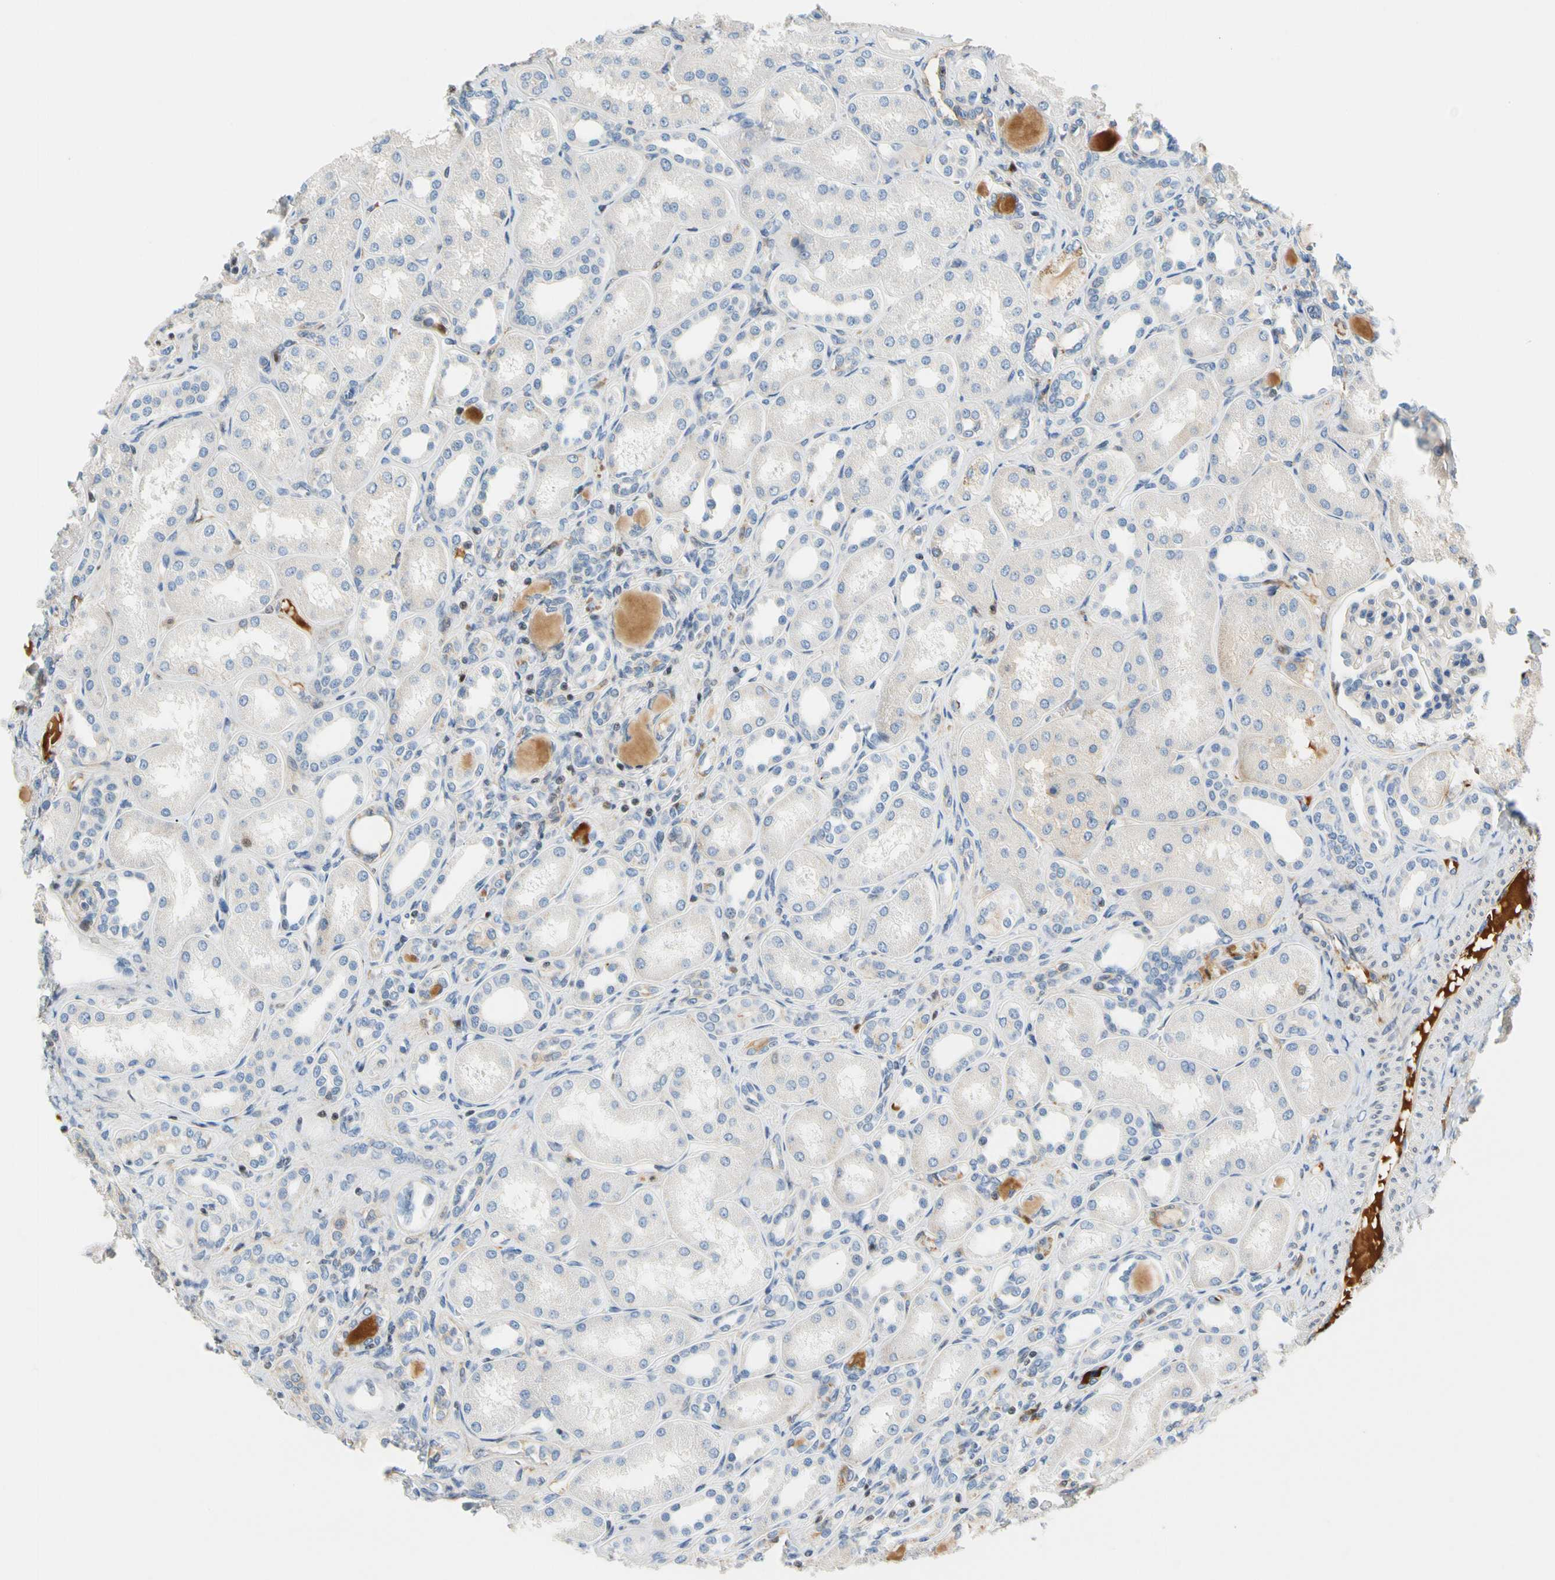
{"staining": {"intensity": "negative", "quantity": "none", "location": "none"}, "tissue": "kidney", "cell_type": "Cells in glomeruli", "image_type": "normal", "snomed": [{"axis": "morphology", "description": "Normal tissue, NOS"}, {"axis": "topography", "description": "Kidney"}], "caption": "Immunohistochemistry image of benign kidney: human kidney stained with DAB demonstrates no significant protein expression in cells in glomeruli. The staining is performed using DAB (3,3'-diaminobenzidine) brown chromogen with nuclei counter-stained in using hematoxylin.", "gene": "SP140", "patient": {"sex": "male", "age": 7}}